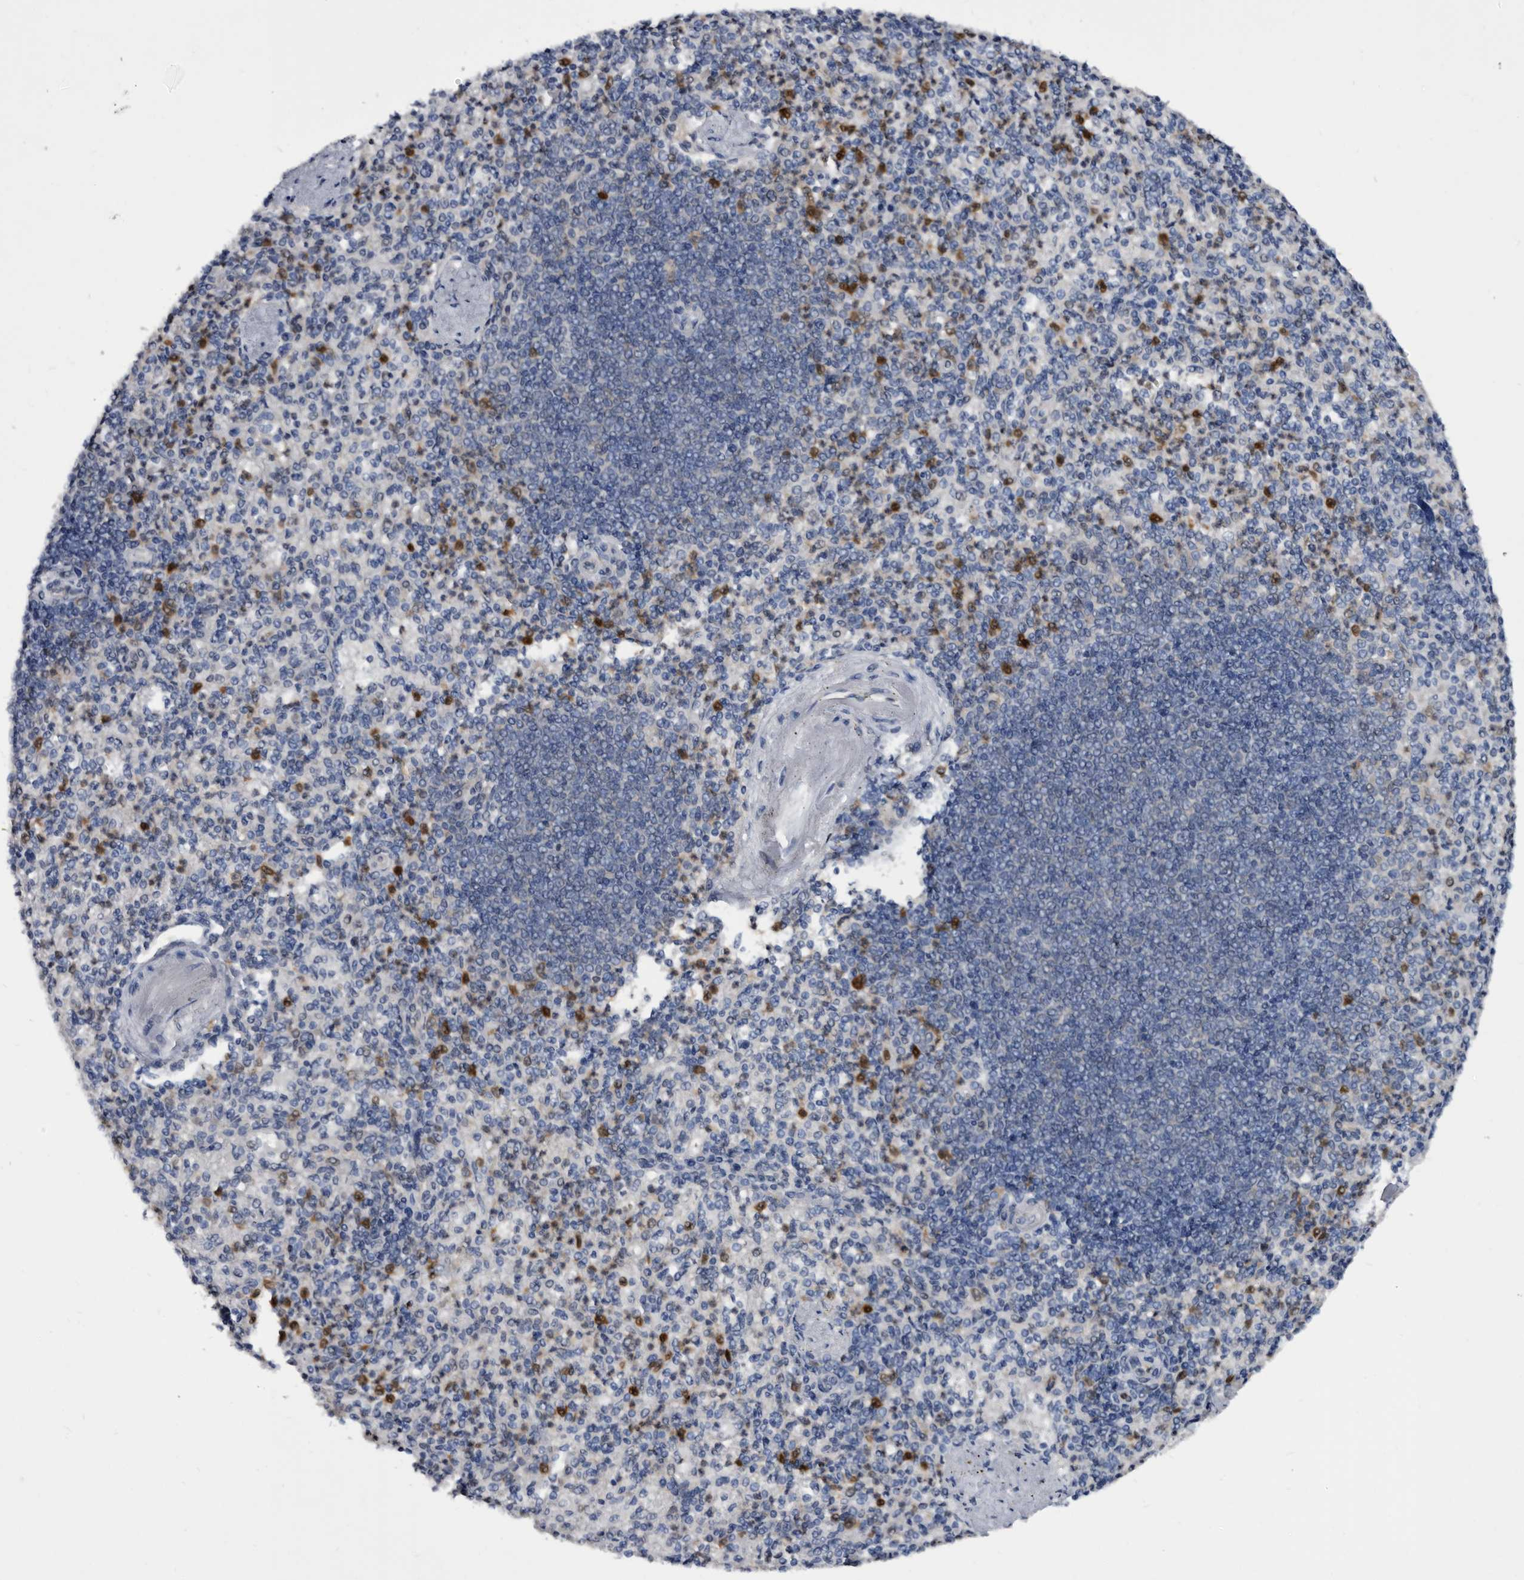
{"staining": {"intensity": "strong", "quantity": "<25%", "location": "cytoplasmic/membranous"}, "tissue": "spleen", "cell_type": "Cells in red pulp", "image_type": "normal", "snomed": [{"axis": "morphology", "description": "Normal tissue, NOS"}, {"axis": "topography", "description": "Spleen"}], "caption": "Spleen stained with IHC exhibits strong cytoplasmic/membranous staining in about <25% of cells in red pulp.", "gene": "SERPINB8", "patient": {"sex": "female", "age": 74}}